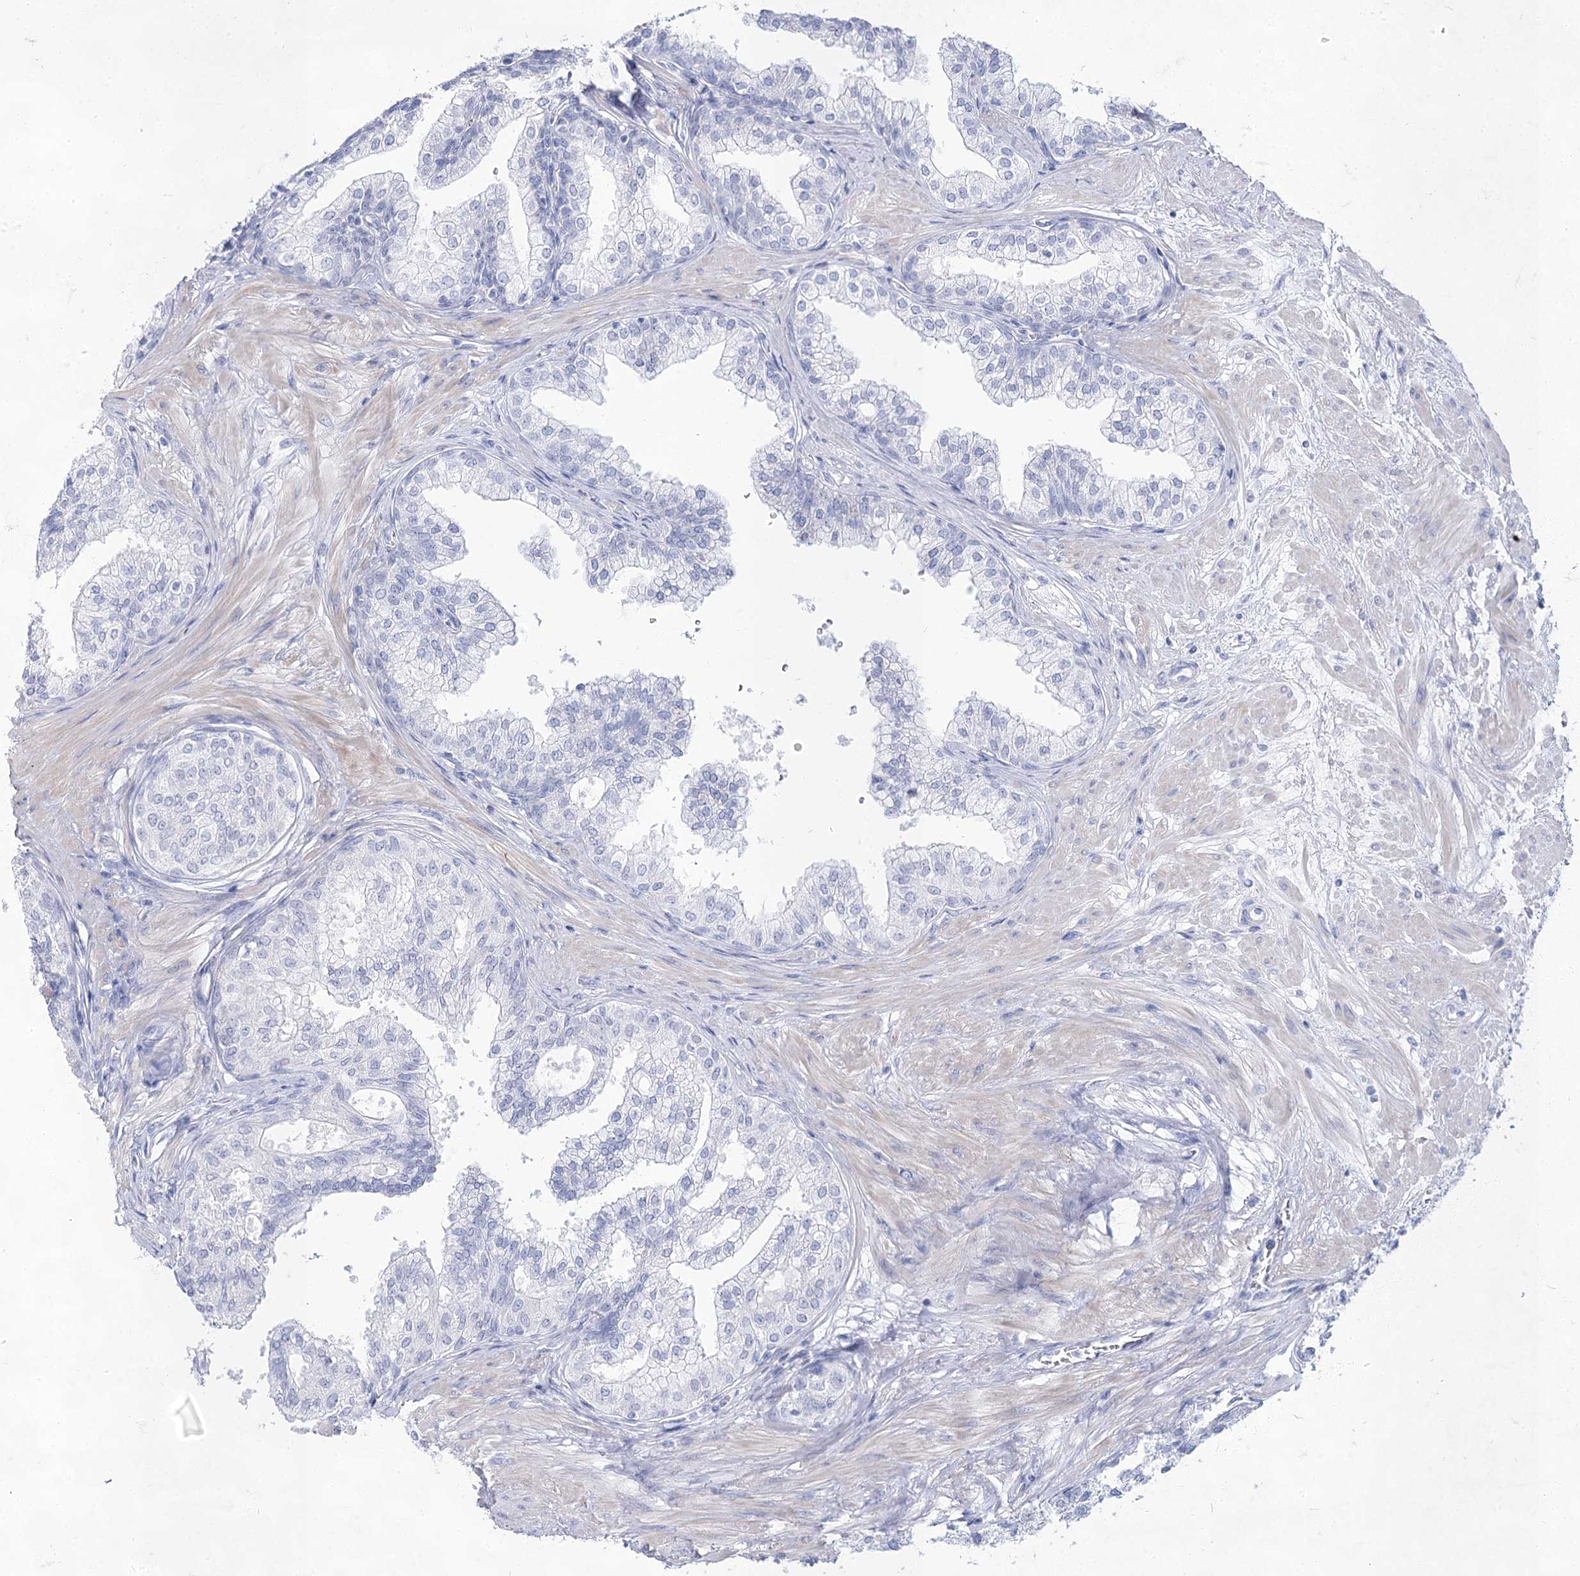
{"staining": {"intensity": "negative", "quantity": "none", "location": "none"}, "tissue": "prostate", "cell_type": "Glandular cells", "image_type": "normal", "snomed": [{"axis": "morphology", "description": "Normal tissue, NOS"}, {"axis": "topography", "description": "Prostate"}], "caption": "Histopathology image shows no protein staining in glandular cells of benign prostate.", "gene": "ACRV1", "patient": {"sex": "male", "age": 60}}